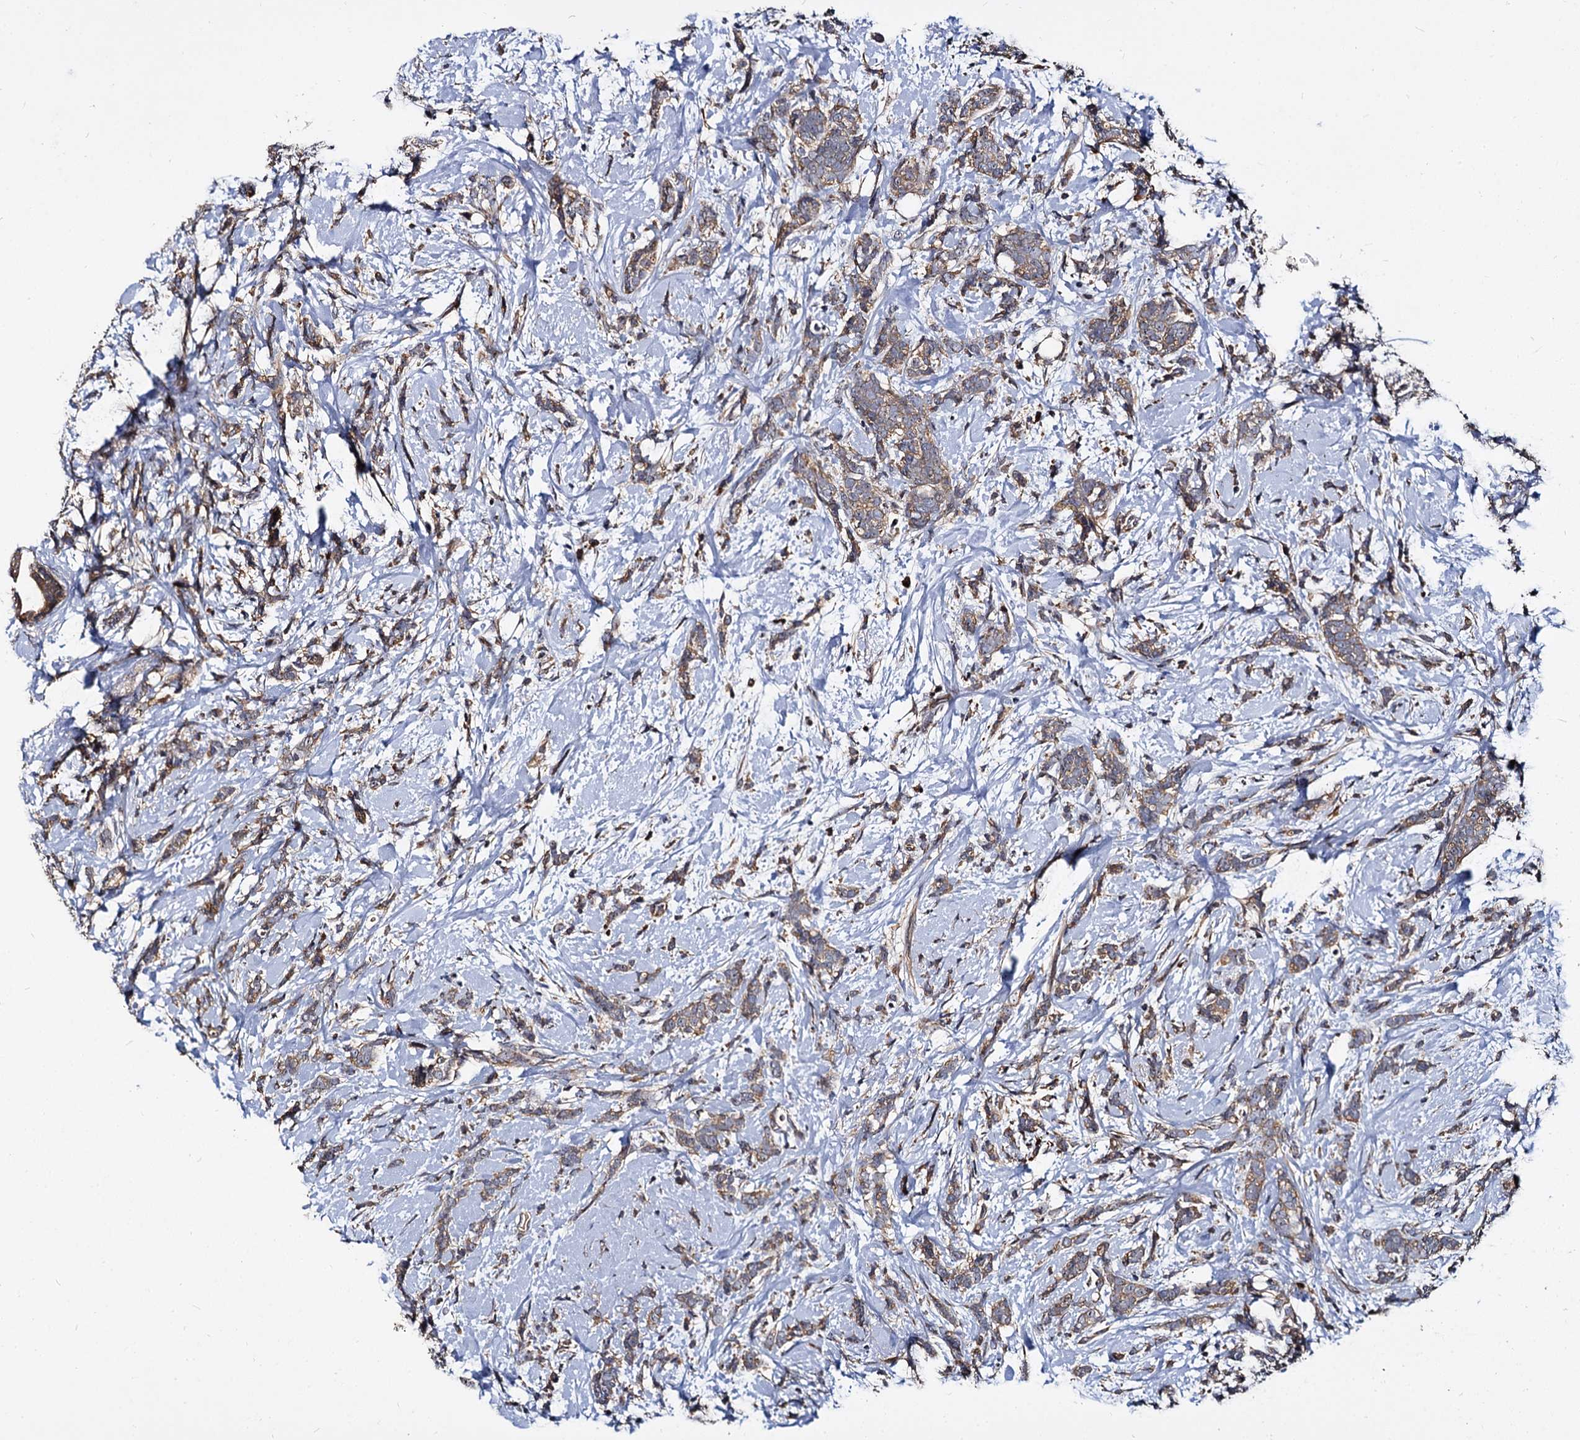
{"staining": {"intensity": "moderate", "quantity": ">75%", "location": "cytoplasmic/membranous"}, "tissue": "breast cancer", "cell_type": "Tumor cells", "image_type": "cancer", "snomed": [{"axis": "morphology", "description": "Lobular carcinoma"}, {"axis": "topography", "description": "Breast"}], "caption": "Immunohistochemistry (IHC) of lobular carcinoma (breast) shows medium levels of moderate cytoplasmic/membranous expression in about >75% of tumor cells.", "gene": "WWC3", "patient": {"sex": "female", "age": 58}}